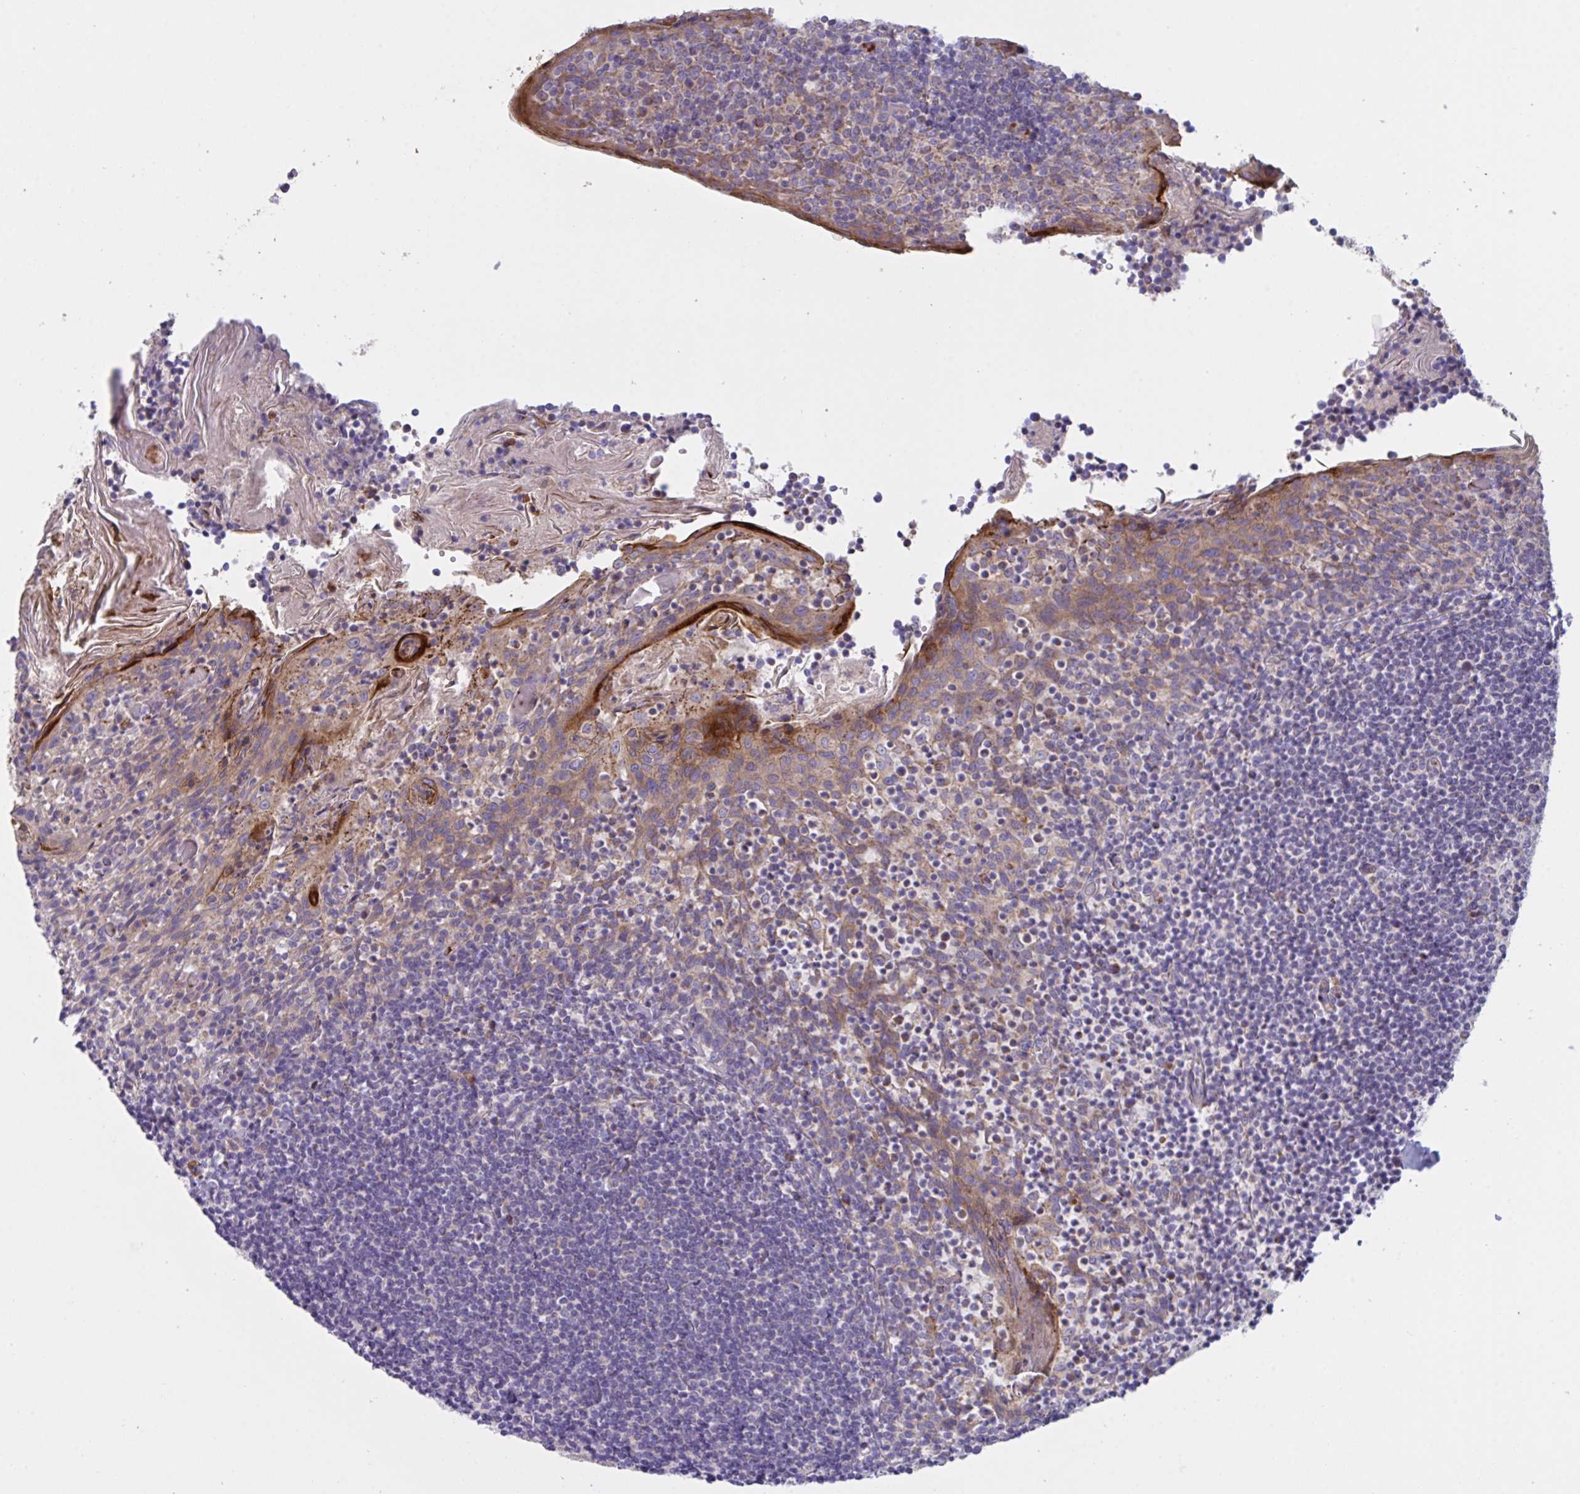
{"staining": {"intensity": "negative", "quantity": "none", "location": "none"}, "tissue": "tonsil", "cell_type": "Non-germinal center cells", "image_type": "normal", "snomed": [{"axis": "morphology", "description": "Normal tissue, NOS"}, {"axis": "topography", "description": "Tonsil"}], "caption": "This is an immunohistochemistry micrograph of normal tonsil. There is no staining in non-germinal center cells.", "gene": "MRPS2", "patient": {"sex": "female", "age": 10}}